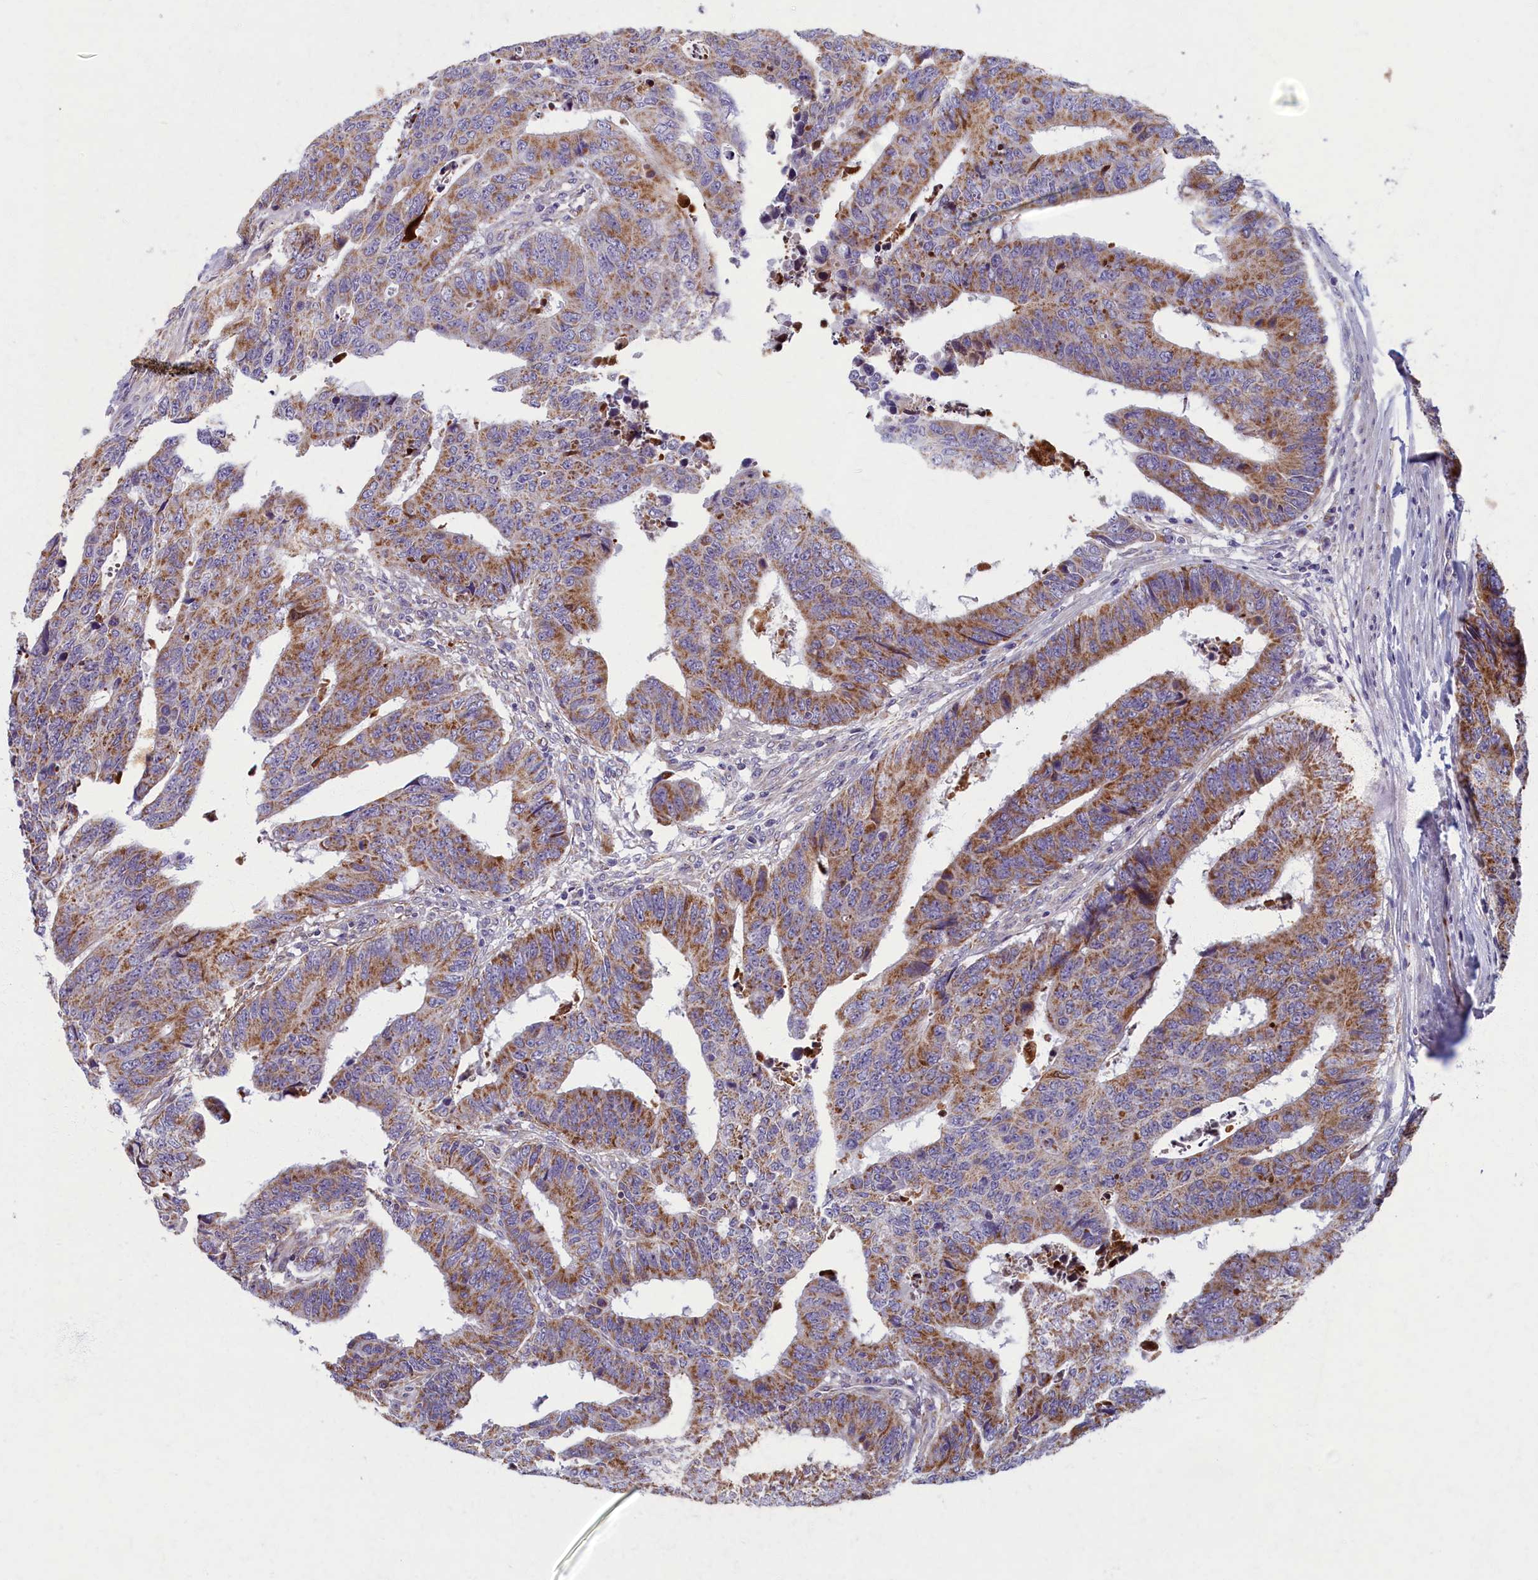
{"staining": {"intensity": "moderate", "quantity": ">75%", "location": "cytoplasmic/membranous"}, "tissue": "colorectal cancer", "cell_type": "Tumor cells", "image_type": "cancer", "snomed": [{"axis": "morphology", "description": "Adenocarcinoma, NOS"}, {"axis": "topography", "description": "Rectum"}], "caption": "The photomicrograph displays a brown stain indicating the presence of a protein in the cytoplasmic/membranous of tumor cells in adenocarcinoma (colorectal).", "gene": "MRPS25", "patient": {"sex": "male", "age": 84}}